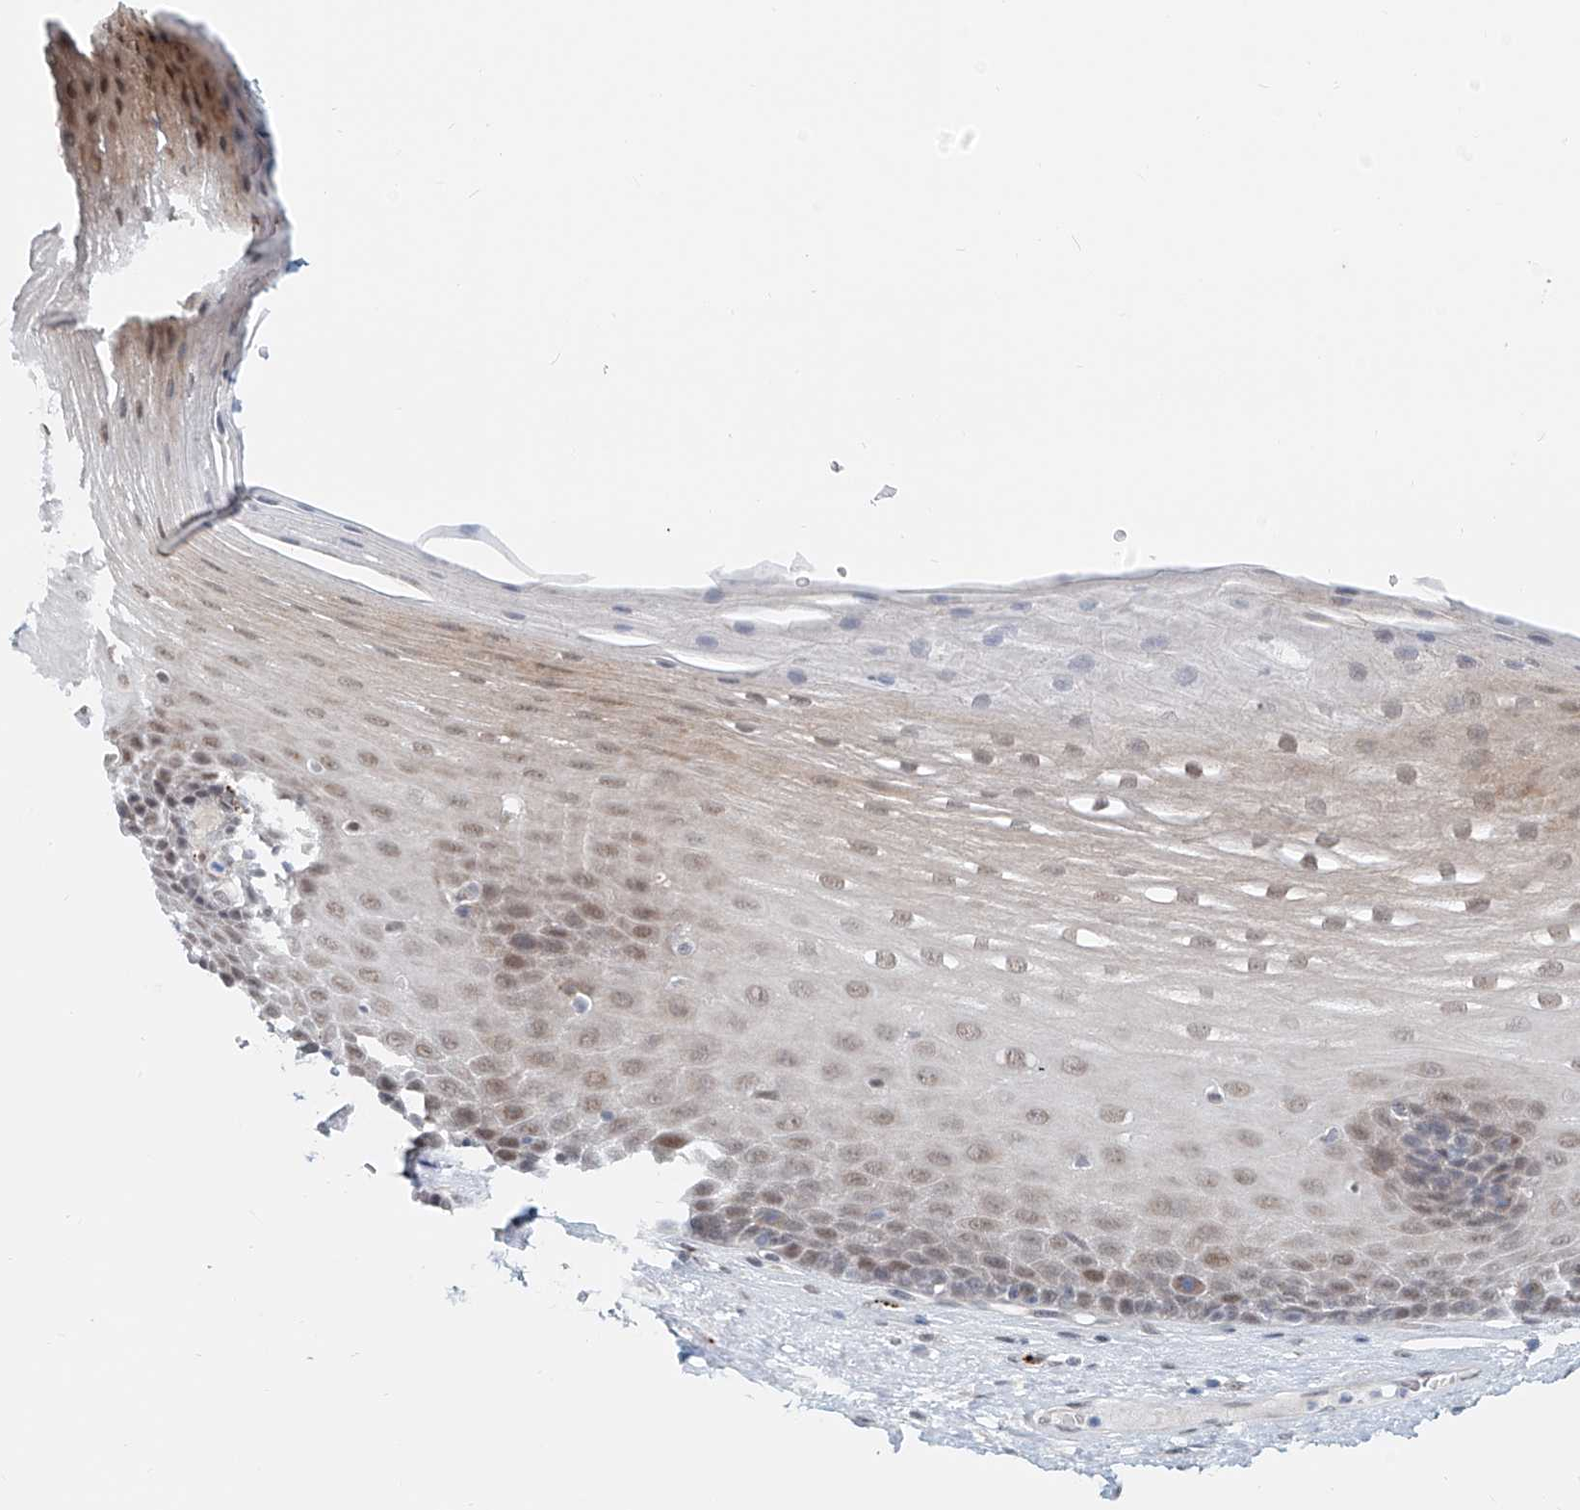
{"staining": {"intensity": "moderate", "quantity": ">75%", "location": "nuclear"}, "tissue": "esophagus", "cell_type": "Squamous epithelial cells", "image_type": "normal", "snomed": [{"axis": "morphology", "description": "Normal tissue, NOS"}, {"axis": "topography", "description": "Esophagus"}], "caption": "Immunohistochemical staining of unremarkable esophagus demonstrates moderate nuclear protein positivity in approximately >75% of squamous epithelial cells.", "gene": "SASH1", "patient": {"sex": "male", "age": 62}}